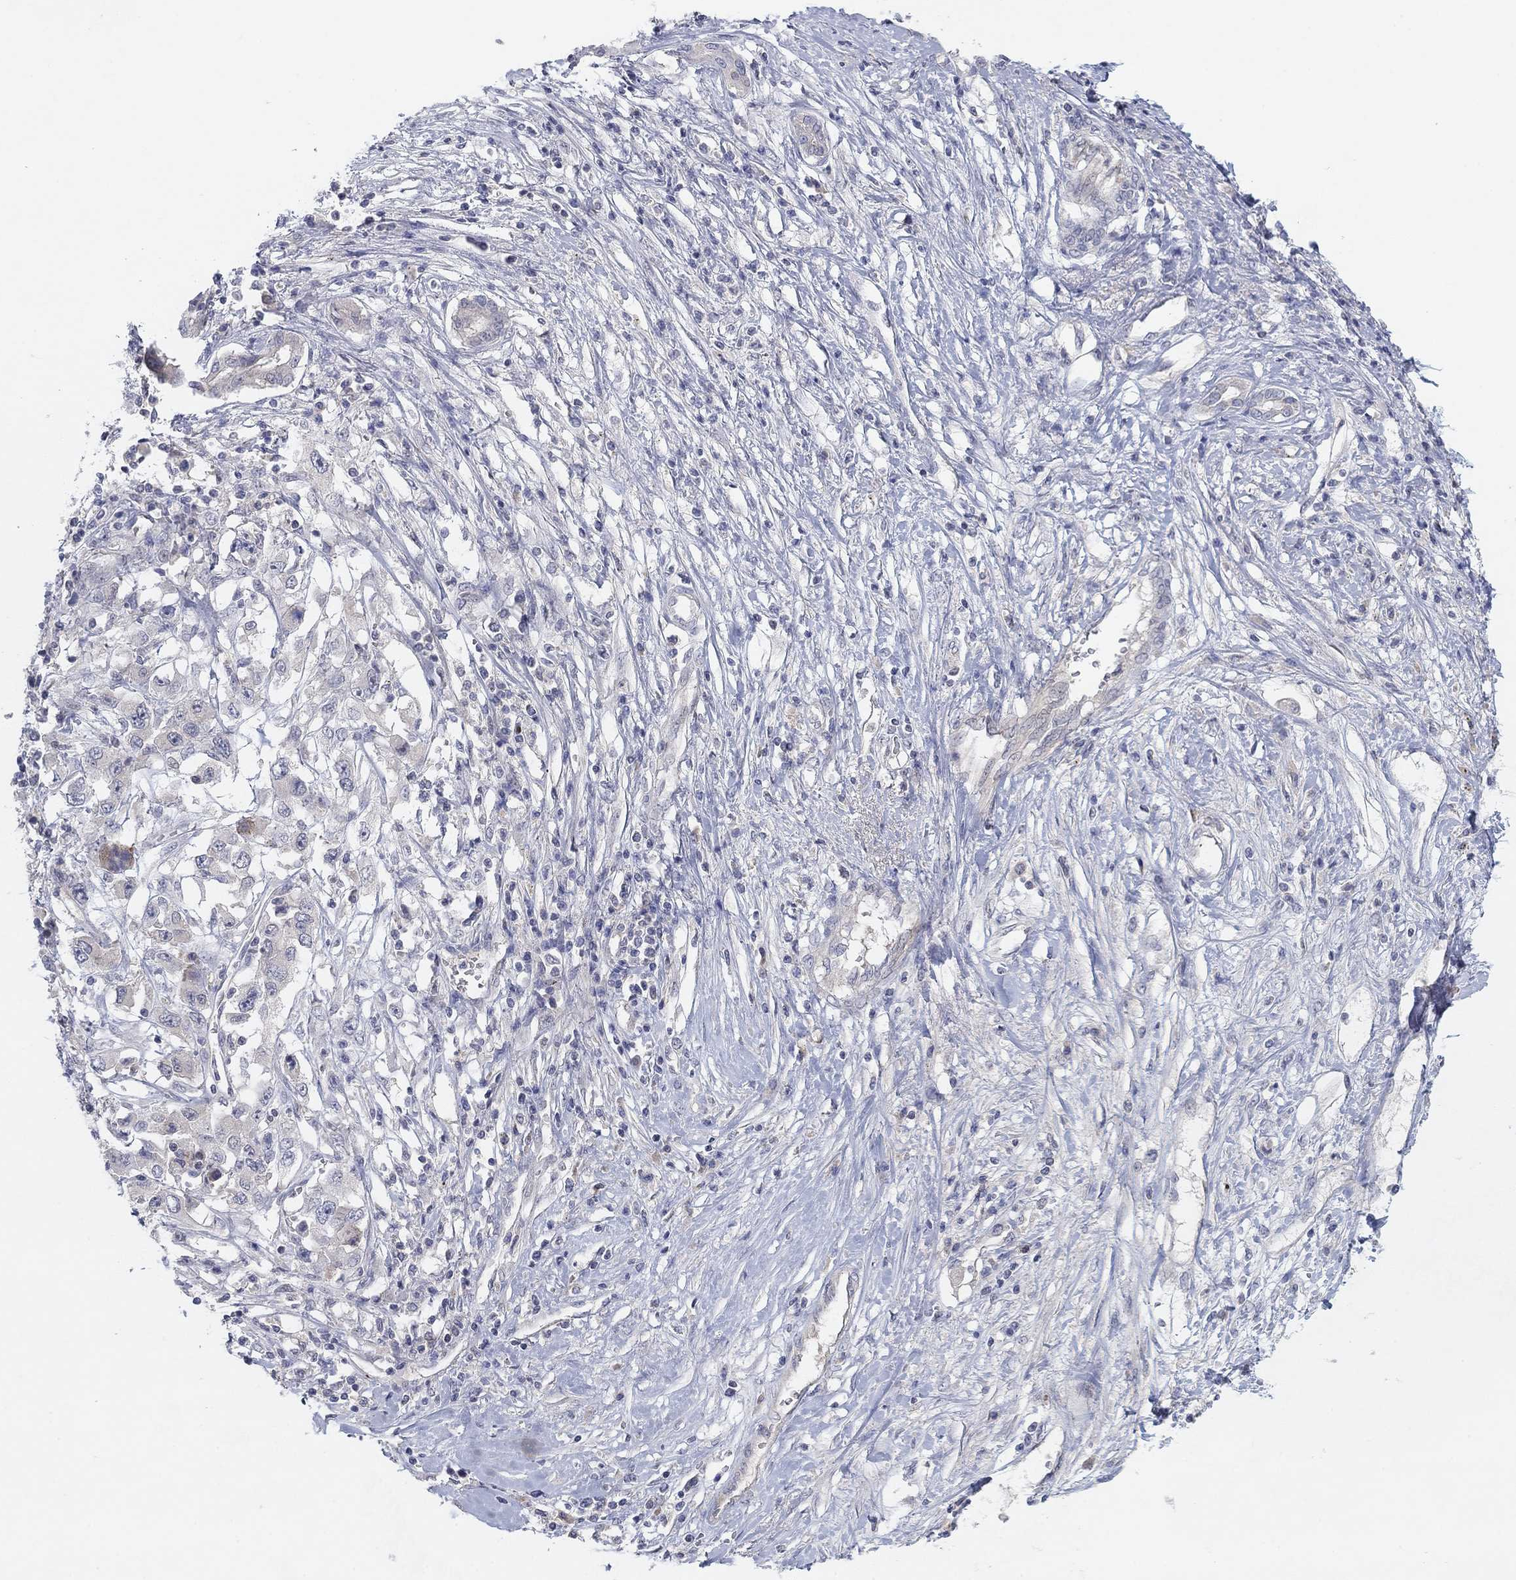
{"staining": {"intensity": "negative", "quantity": "none", "location": "none"}, "tissue": "liver cancer", "cell_type": "Tumor cells", "image_type": "cancer", "snomed": [{"axis": "morphology", "description": "Adenocarcinoma, NOS"}, {"axis": "morphology", "description": "Cholangiocarcinoma"}, {"axis": "topography", "description": "Liver"}], "caption": "IHC micrograph of adenocarcinoma (liver) stained for a protein (brown), which demonstrates no staining in tumor cells. (Stains: DAB IHC with hematoxylin counter stain, Microscopy: brightfield microscopy at high magnification).", "gene": "AMN1", "patient": {"sex": "male", "age": 64}}